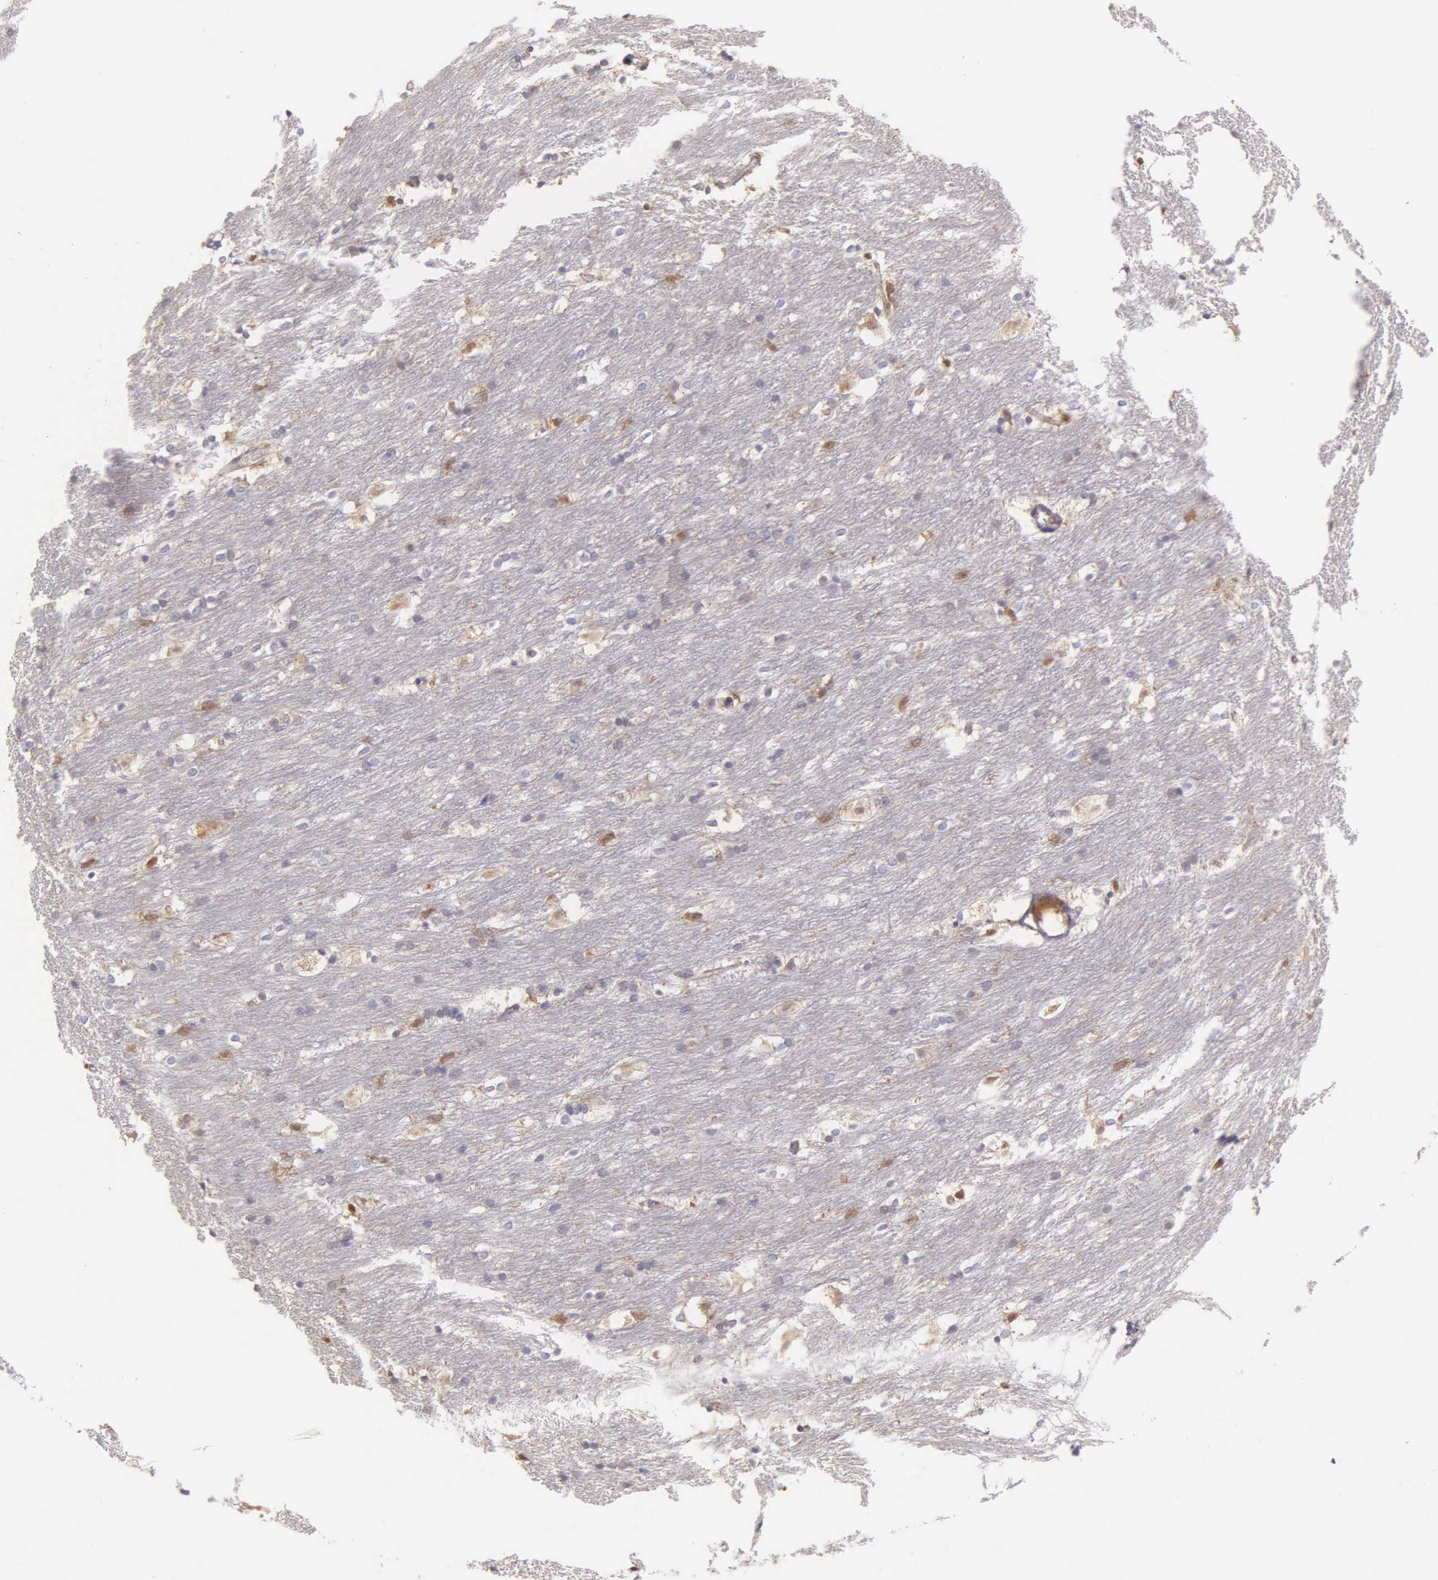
{"staining": {"intensity": "negative", "quantity": "none", "location": "none"}, "tissue": "caudate", "cell_type": "Glial cells", "image_type": "normal", "snomed": [{"axis": "morphology", "description": "Normal tissue, NOS"}, {"axis": "topography", "description": "Lateral ventricle wall"}], "caption": "High magnification brightfield microscopy of benign caudate stained with DAB (brown) and counterstained with hematoxylin (blue): glial cells show no significant staining. (Stains: DAB IHC with hematoxylin counter stain, Microscopy: brightfield microscopy at high magnification).", "gene": "BID", "patient": {"sex": "female", "age": 19}}